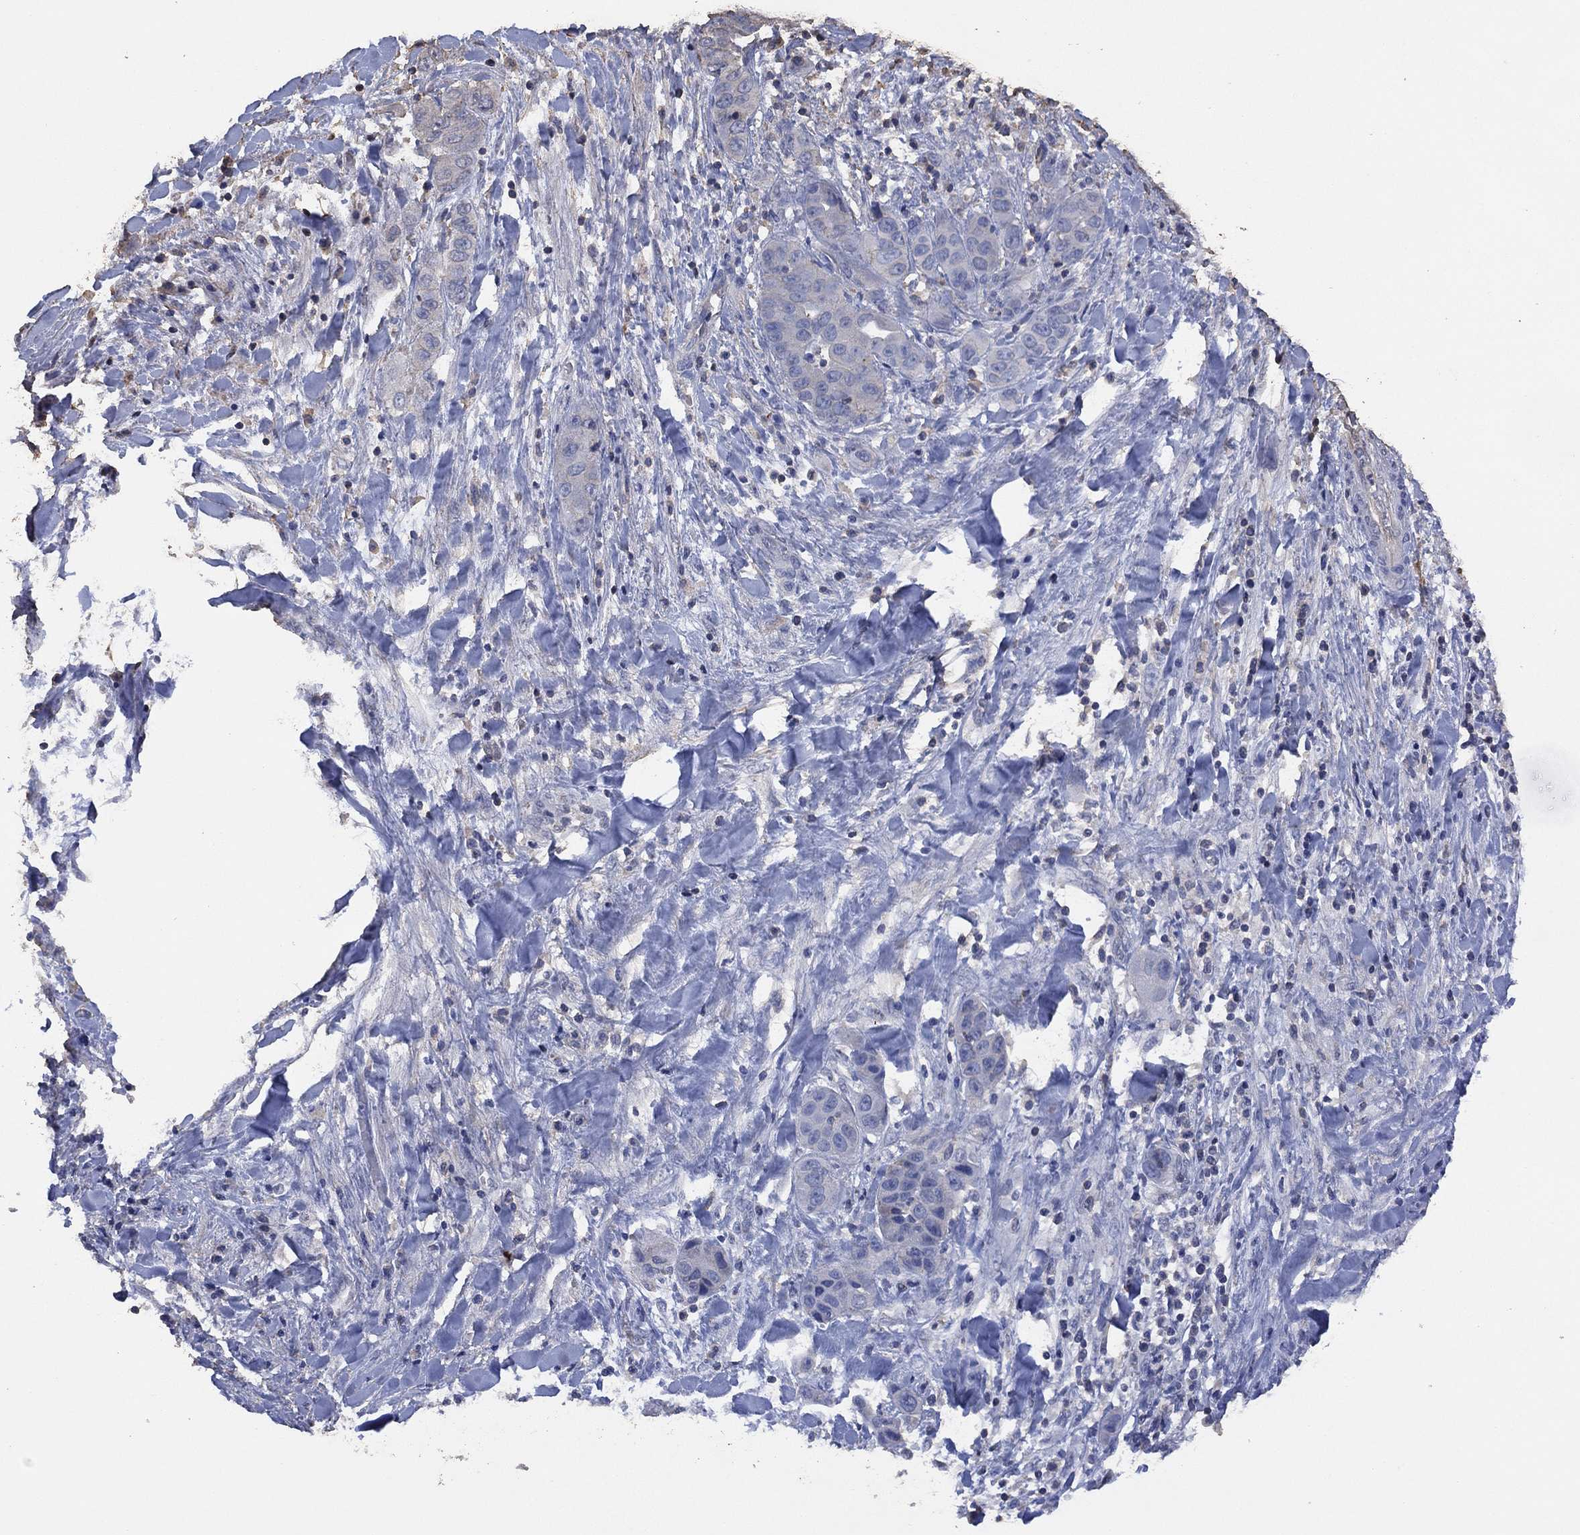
{"staining": {"intensity": "negative", "quantity": "none", "location": "none"}, "tissue": "liver cancer", "cell_type": "Tumor cells", "image_type": "cancer", "snomed": [{"axis": "morphology", "description": "Cholangiocarcinoma"}, {"axis": "topography", "description": "Liver"}], "caption": "Immunohistochemistry (IHC) micrograph of human liver cholangiocarcinoma stained for a protein (brown), which displays no expression in tumor cells.", "gene": "ADPRHL1", "patient": {"sex": "female", "age": 52}}